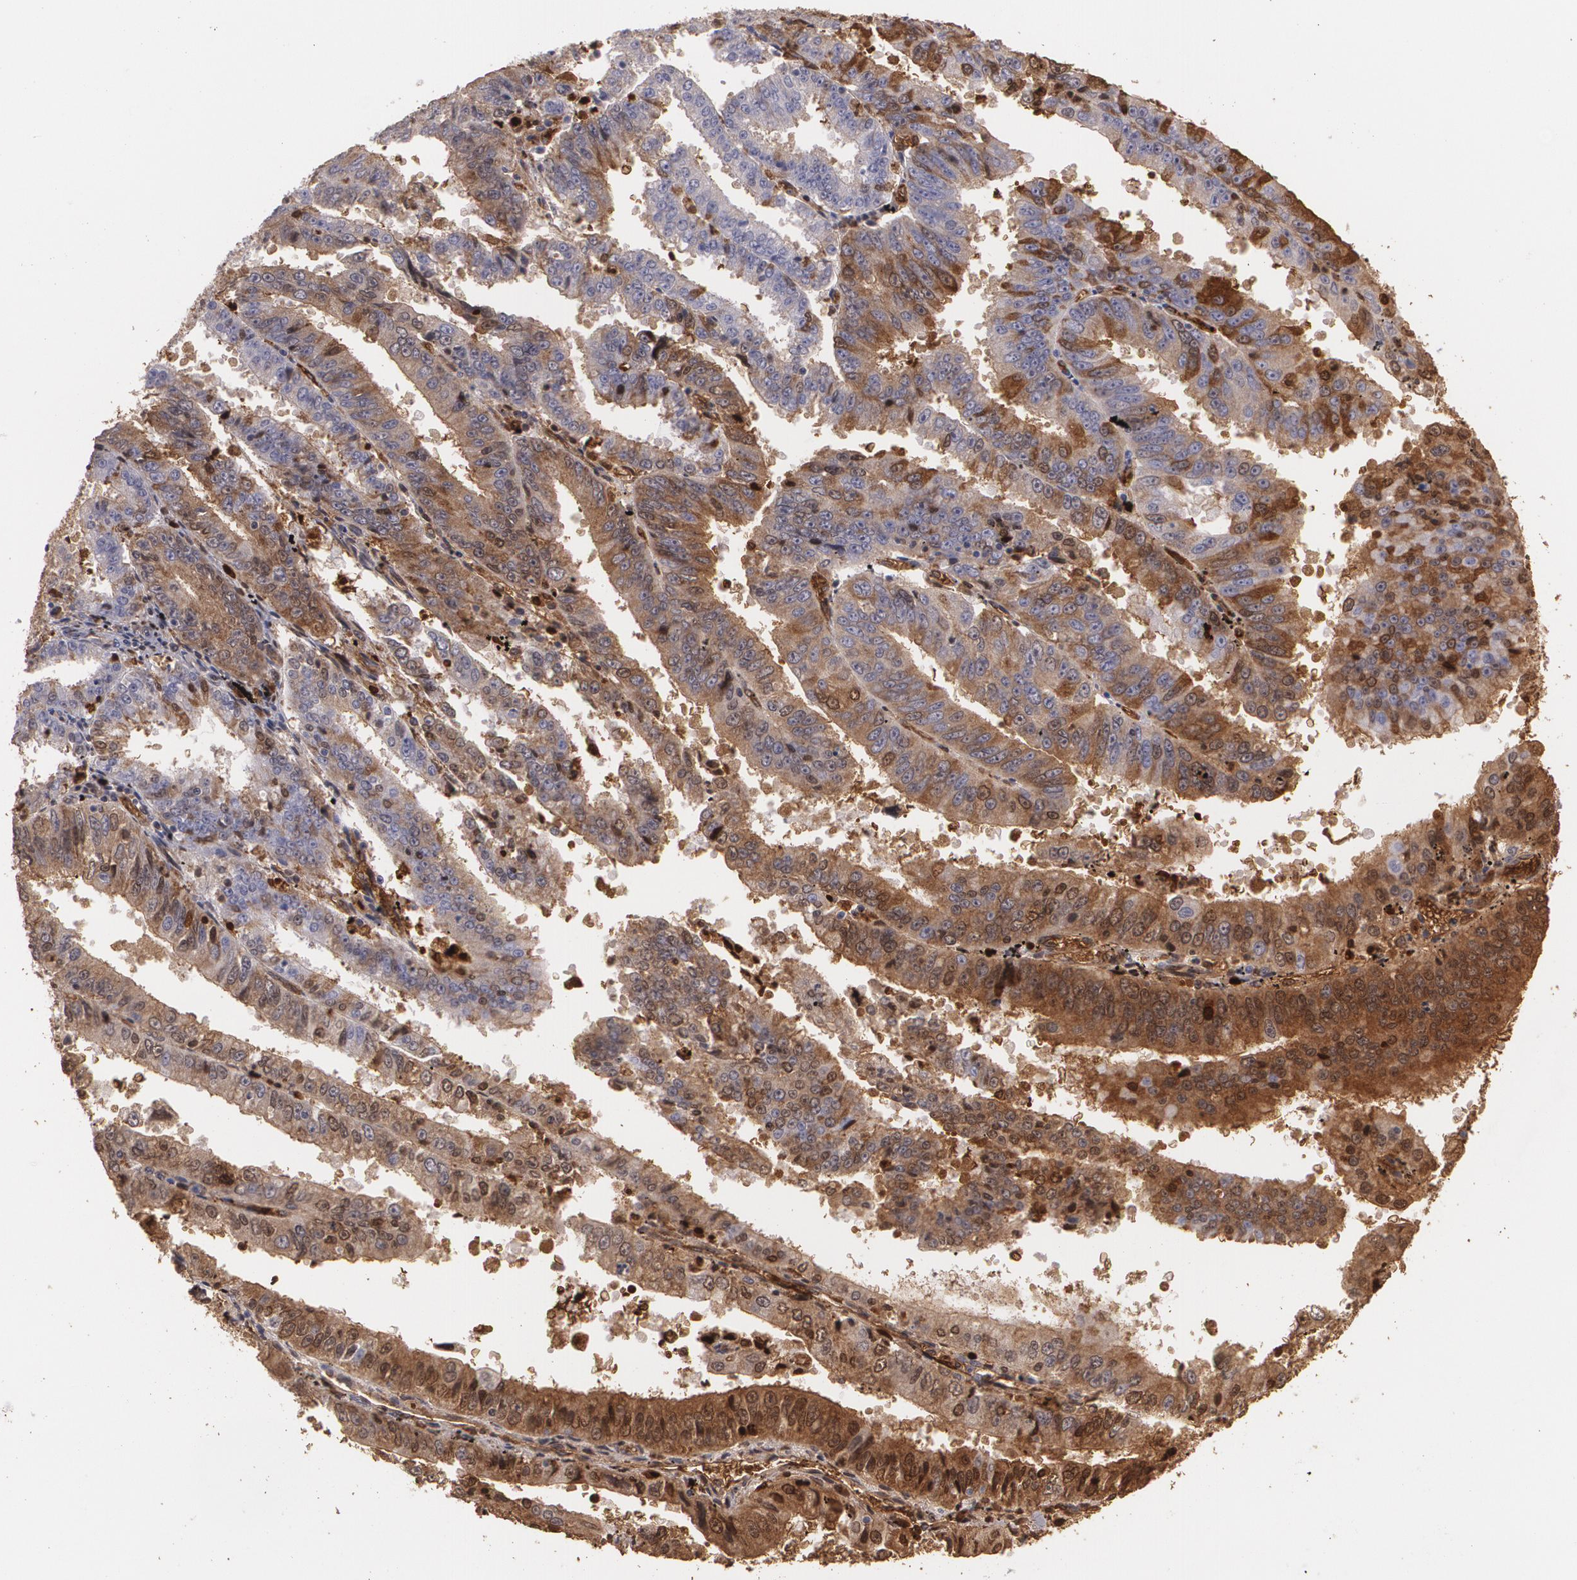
{"staining": {"intensity": "strong", "quantity": ">75%", "location": "cytoplasmic/membranous"}, "tissue": "endometrial cancer", "cell_type": "Tumor cells", "image_type": "cancer", "snomed": [{"axis": "morphology", "description": "Adenocarcinoma, NOS"}, {"axis": "topography", "description": "Endometrium"}], "caption": "The histopathology image shows a brown stain indicating the presence of a protein in the cytoplasmic/membranous of tumor cells in endometrial cancer.", "gene": "ACE", "patient": {"sex": "female", "age": 66}}